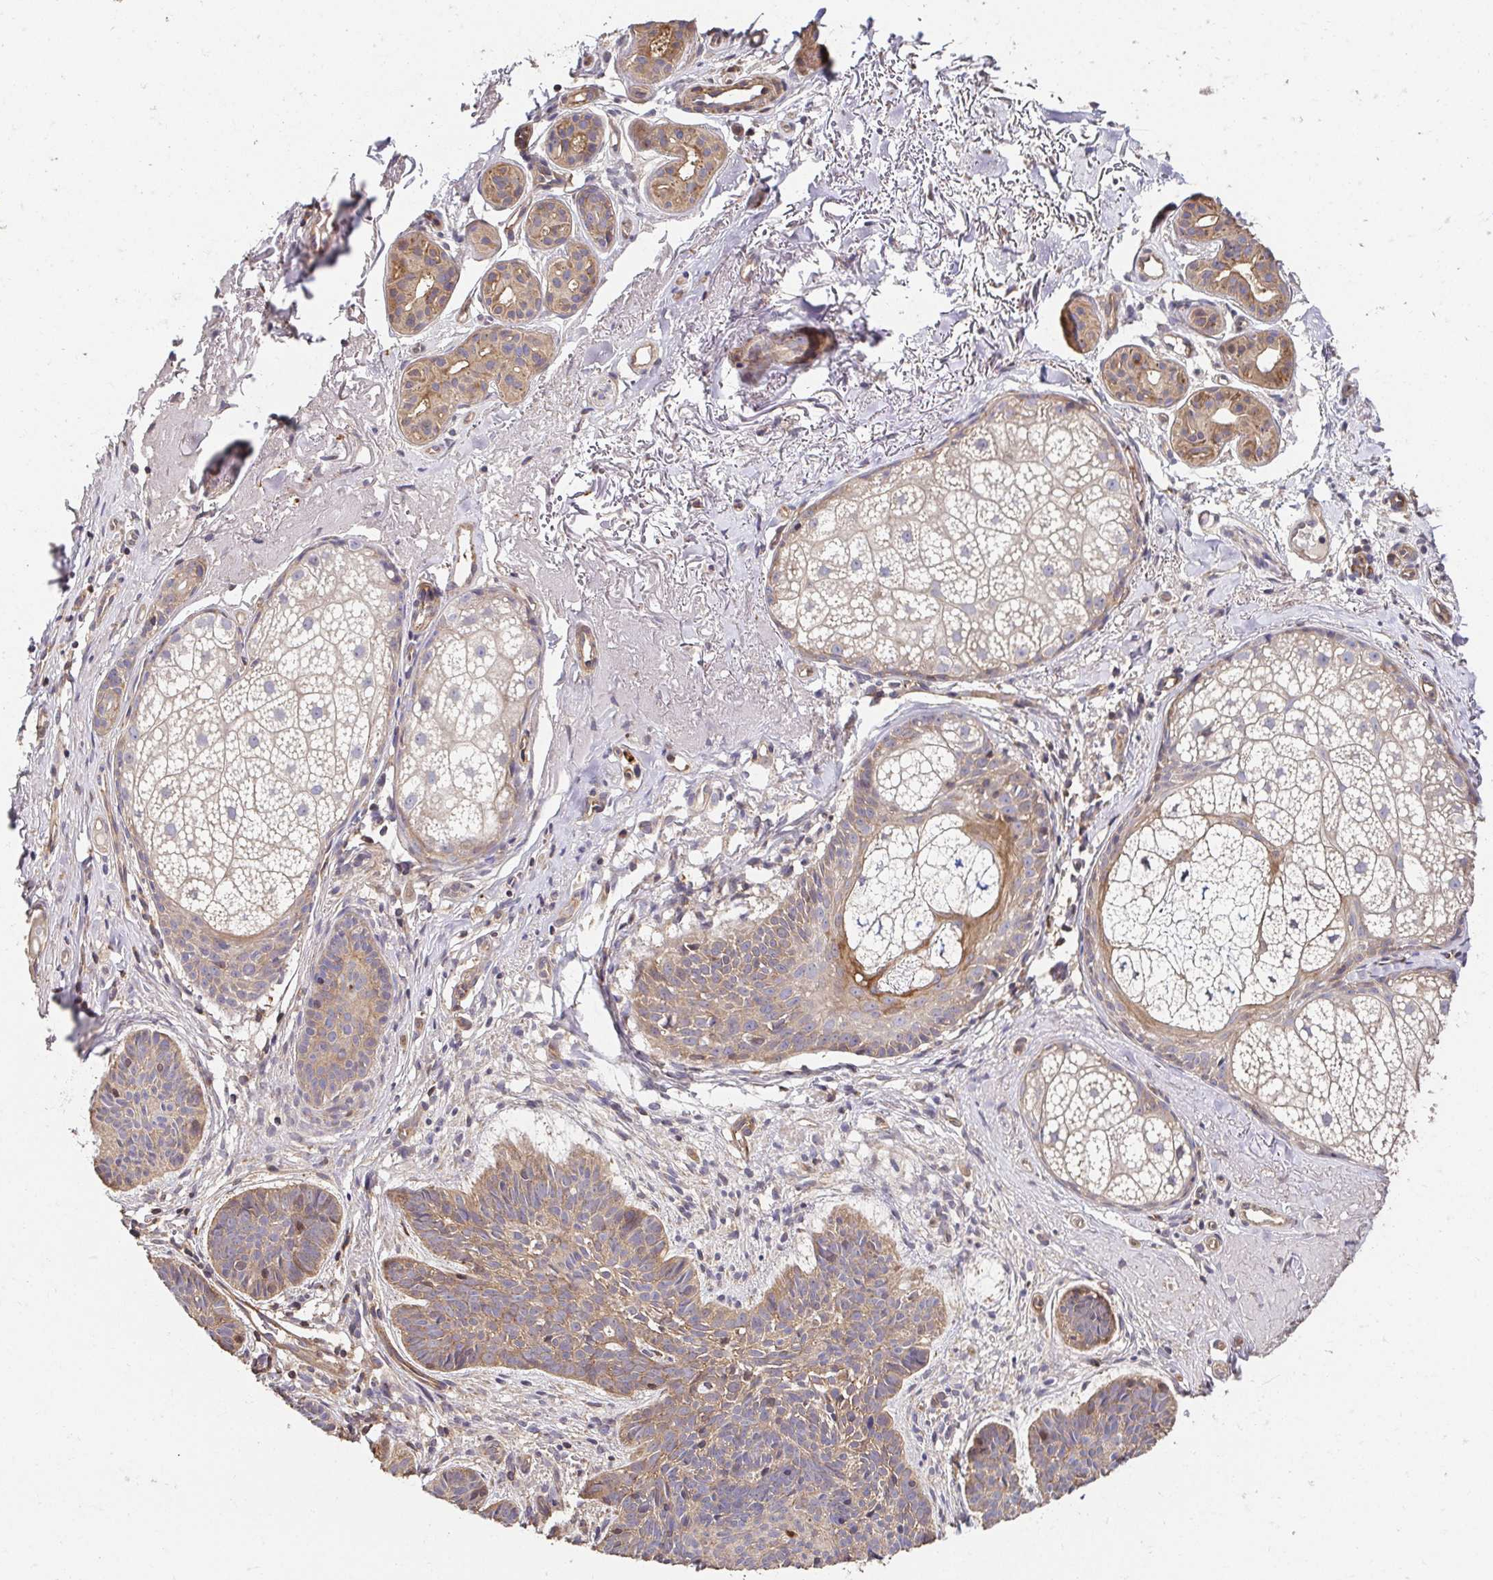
{"staining": {"intensity": "moderate", "quantity": ">75%", "location": "cytoplasmic/membranous"}, "tissue": "skin cancer", "cell_type": "Tumor cells", "image_type": "cancer", "snomed": [{"axis": "morphology", "description": "Basal cell carcinoma"}, {"axis": "topography", "description": "Skin"}], "caption": "This is an image of immunohistochemistry staining of basal cell carcinoma (skin), which shows moderate staining in the cytoplasmic/membranous of tumor cells.", "gene": "APBB1", "patient": {"sex": "male", "age": 78}}